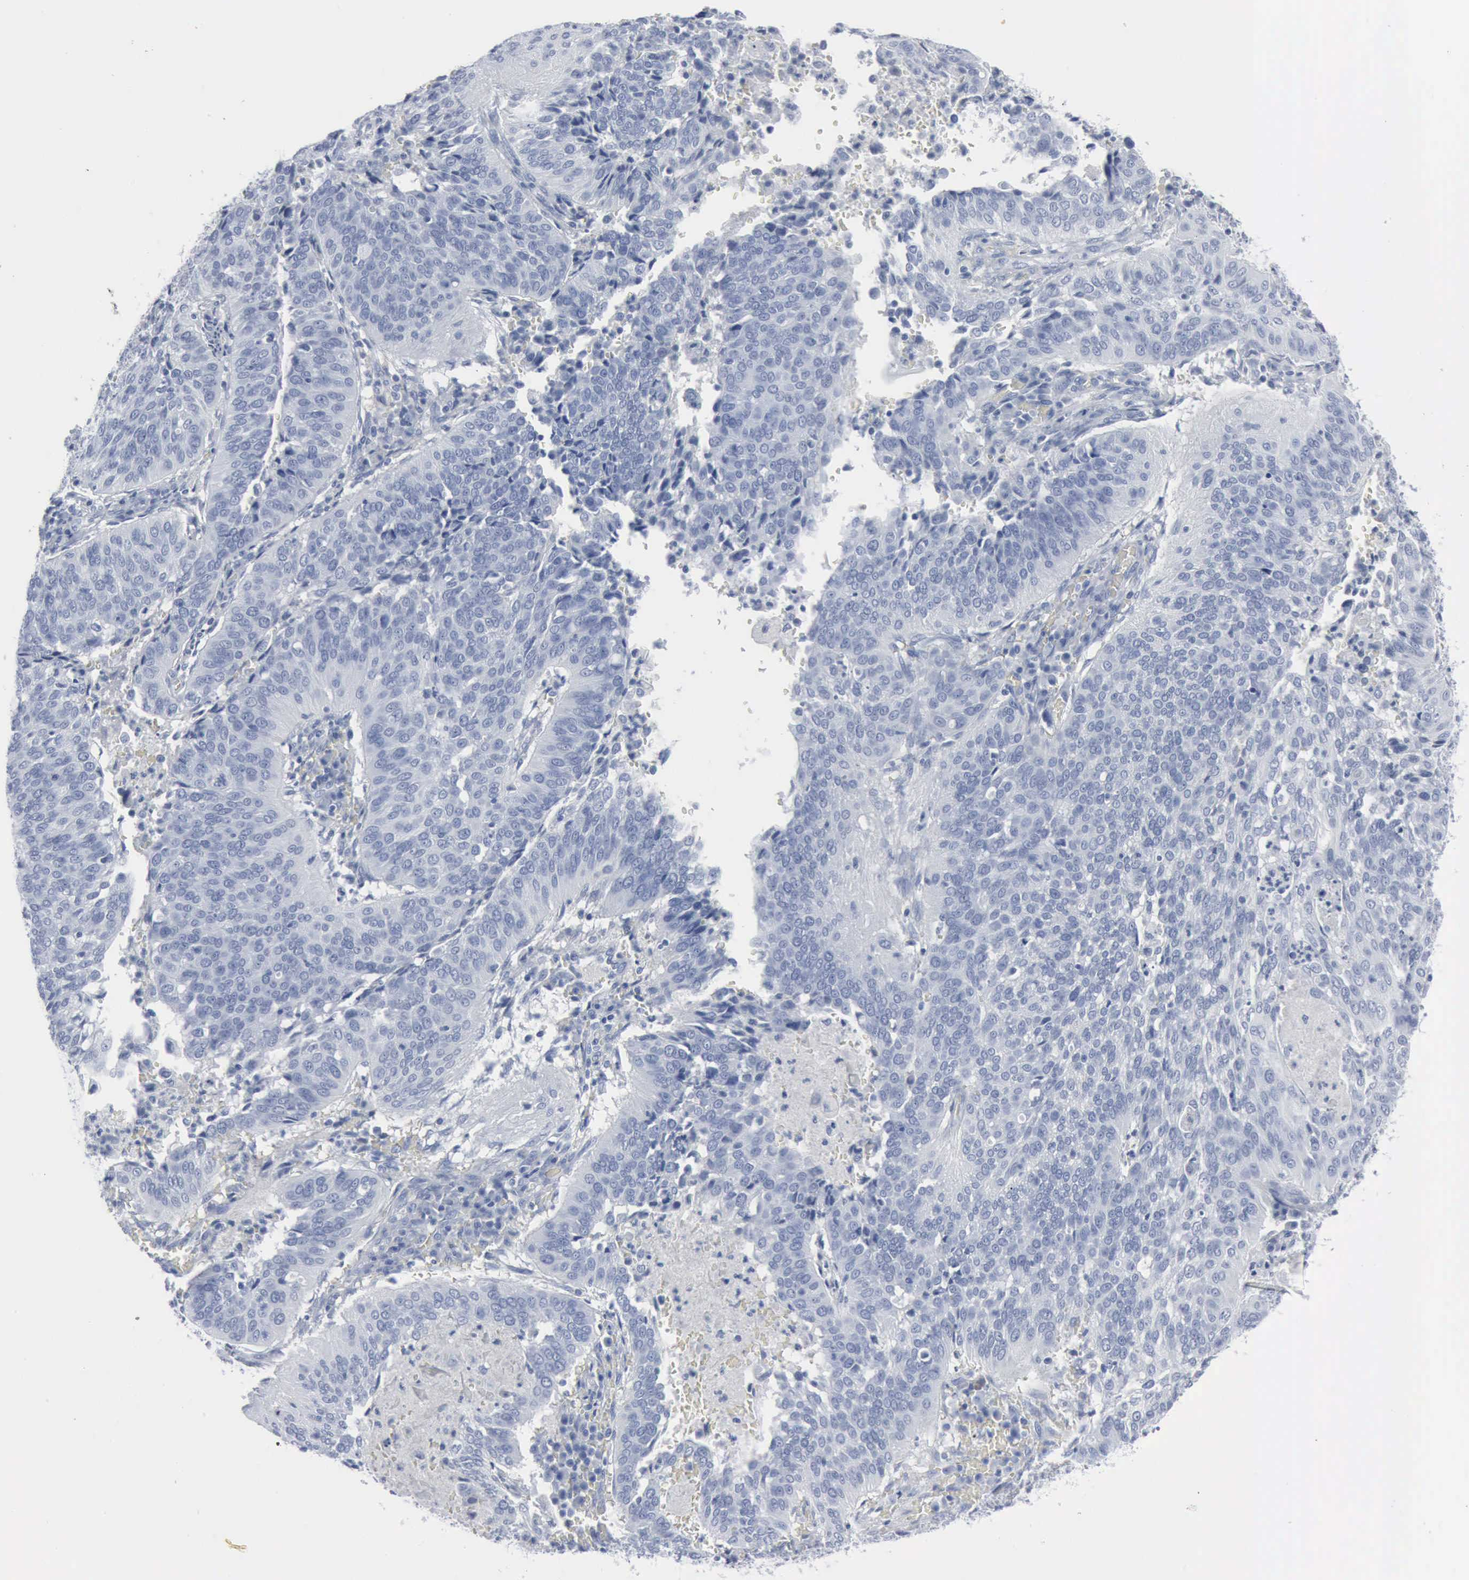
{"staining": {"intensity": "negative", "quantity": "none", "location": "none"}, "tissue": "cervical cancer", "cell_type": "Tumor cells", "image_type": "cancer", "snomed": [{"axis": "morphology", "description": "Squamous cell carcinoma, NOS"}, {"axis": "topography", "description": "Cervix"}], "caption": "IHC image of neoplastic tissue: human cervical cancer stained with DAB (3,3'-diaminobenzidine) demonstrates no significant protein positivity in tumor cells.", "gene": "DMD", "patient": {"sex": "female", "age": 39}}